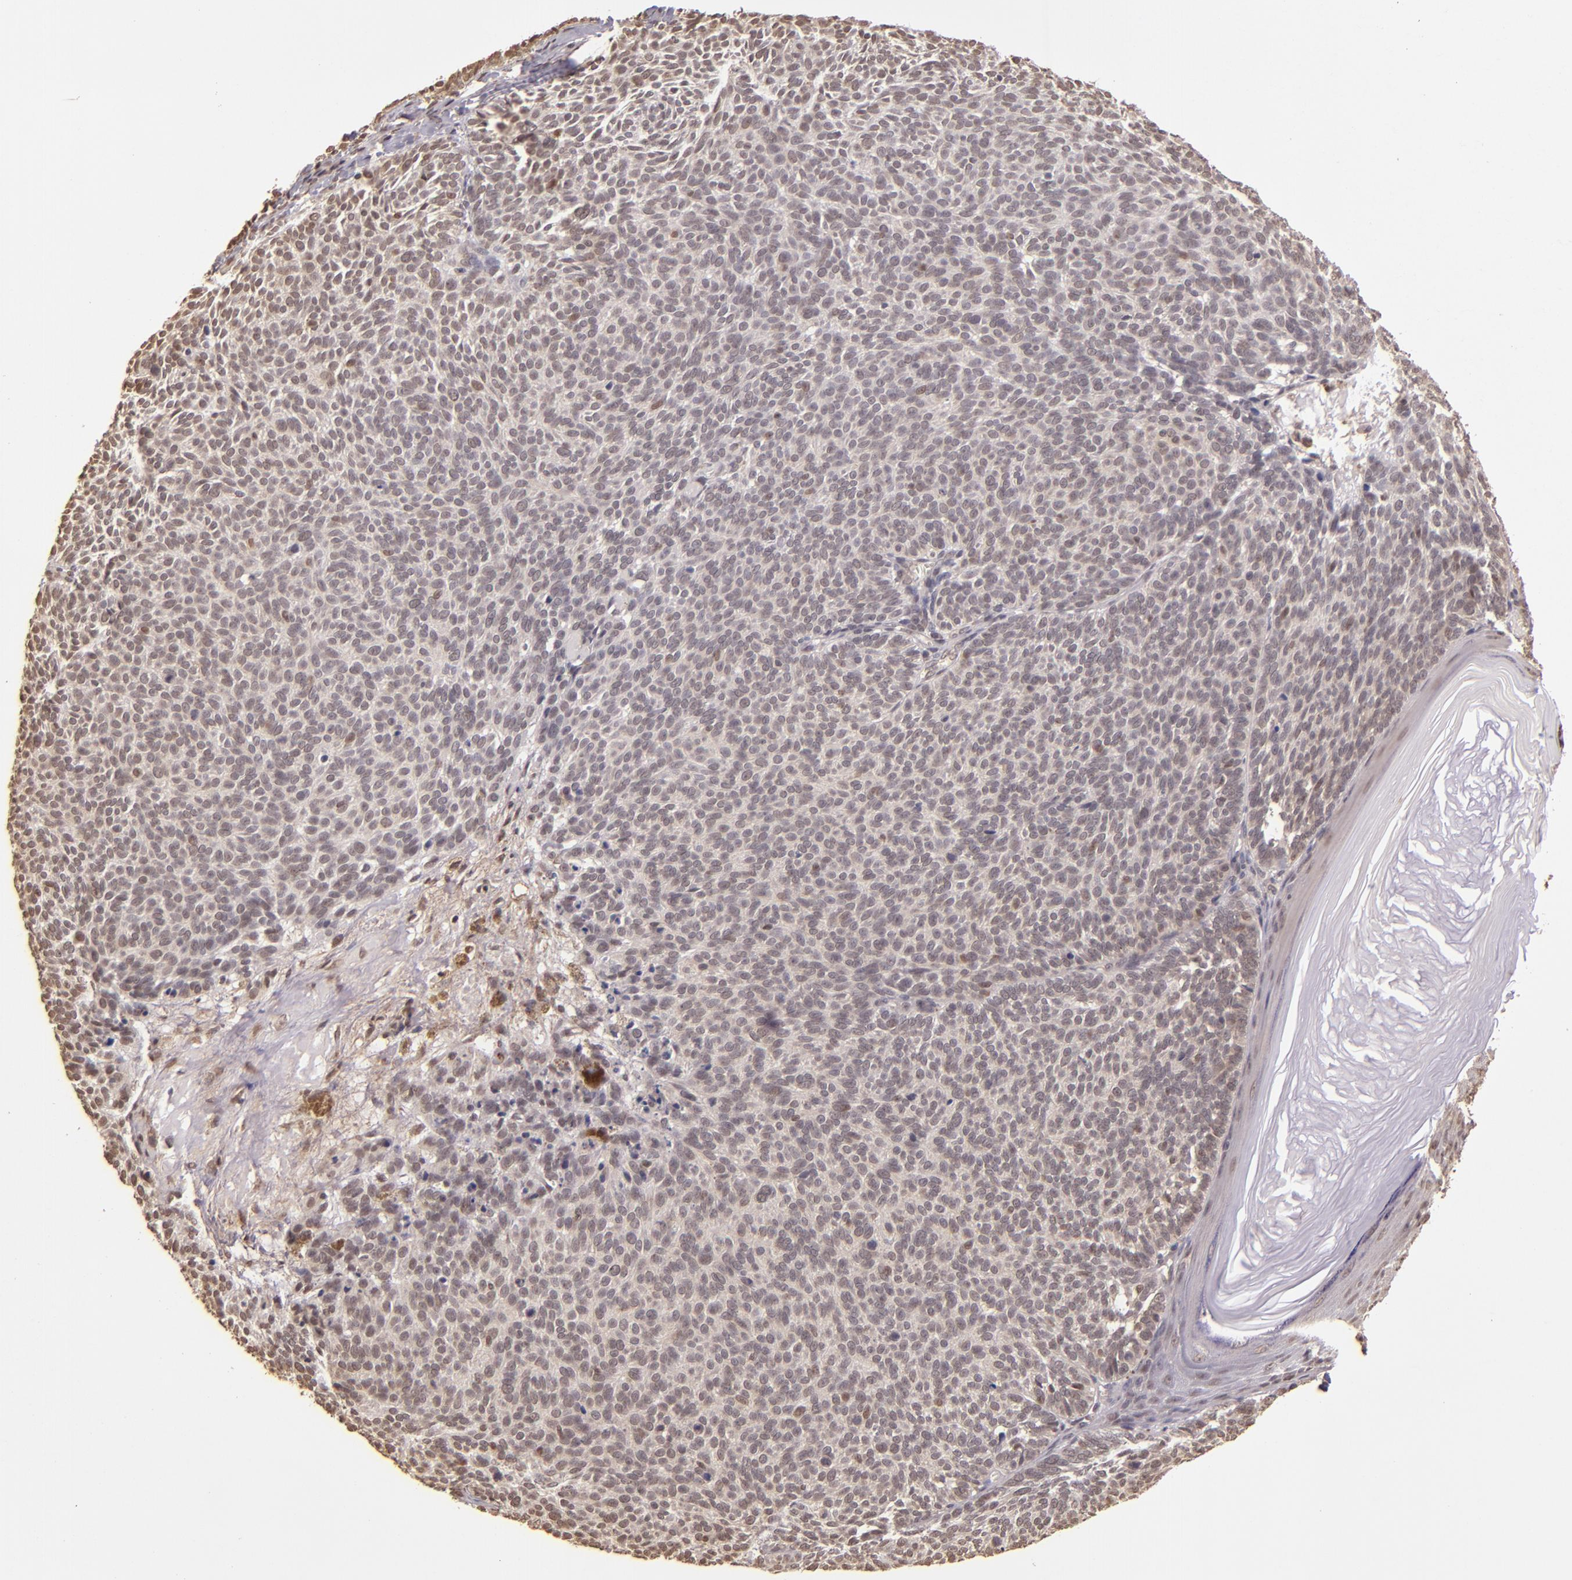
{"staining": {"intensity": "negative", "quantity": "none", "location": "none"}, "tissue": "skin cancer", "cell_type": "Tumor cells", "image_type": "cancer", "snomed": [{"axis": "morphology", "description": "Basal cell carcinoma"}, {"axis": "topography", "description": "Skin"}], "caption": "Immunohistochemical staining of human skin cancer (basal cell carcinoma) reveals no significant expression in tumor cells. Nuclei are stained in blue.", "gene": "CUL1", "patient": {"sex": "male", "age": 63}}